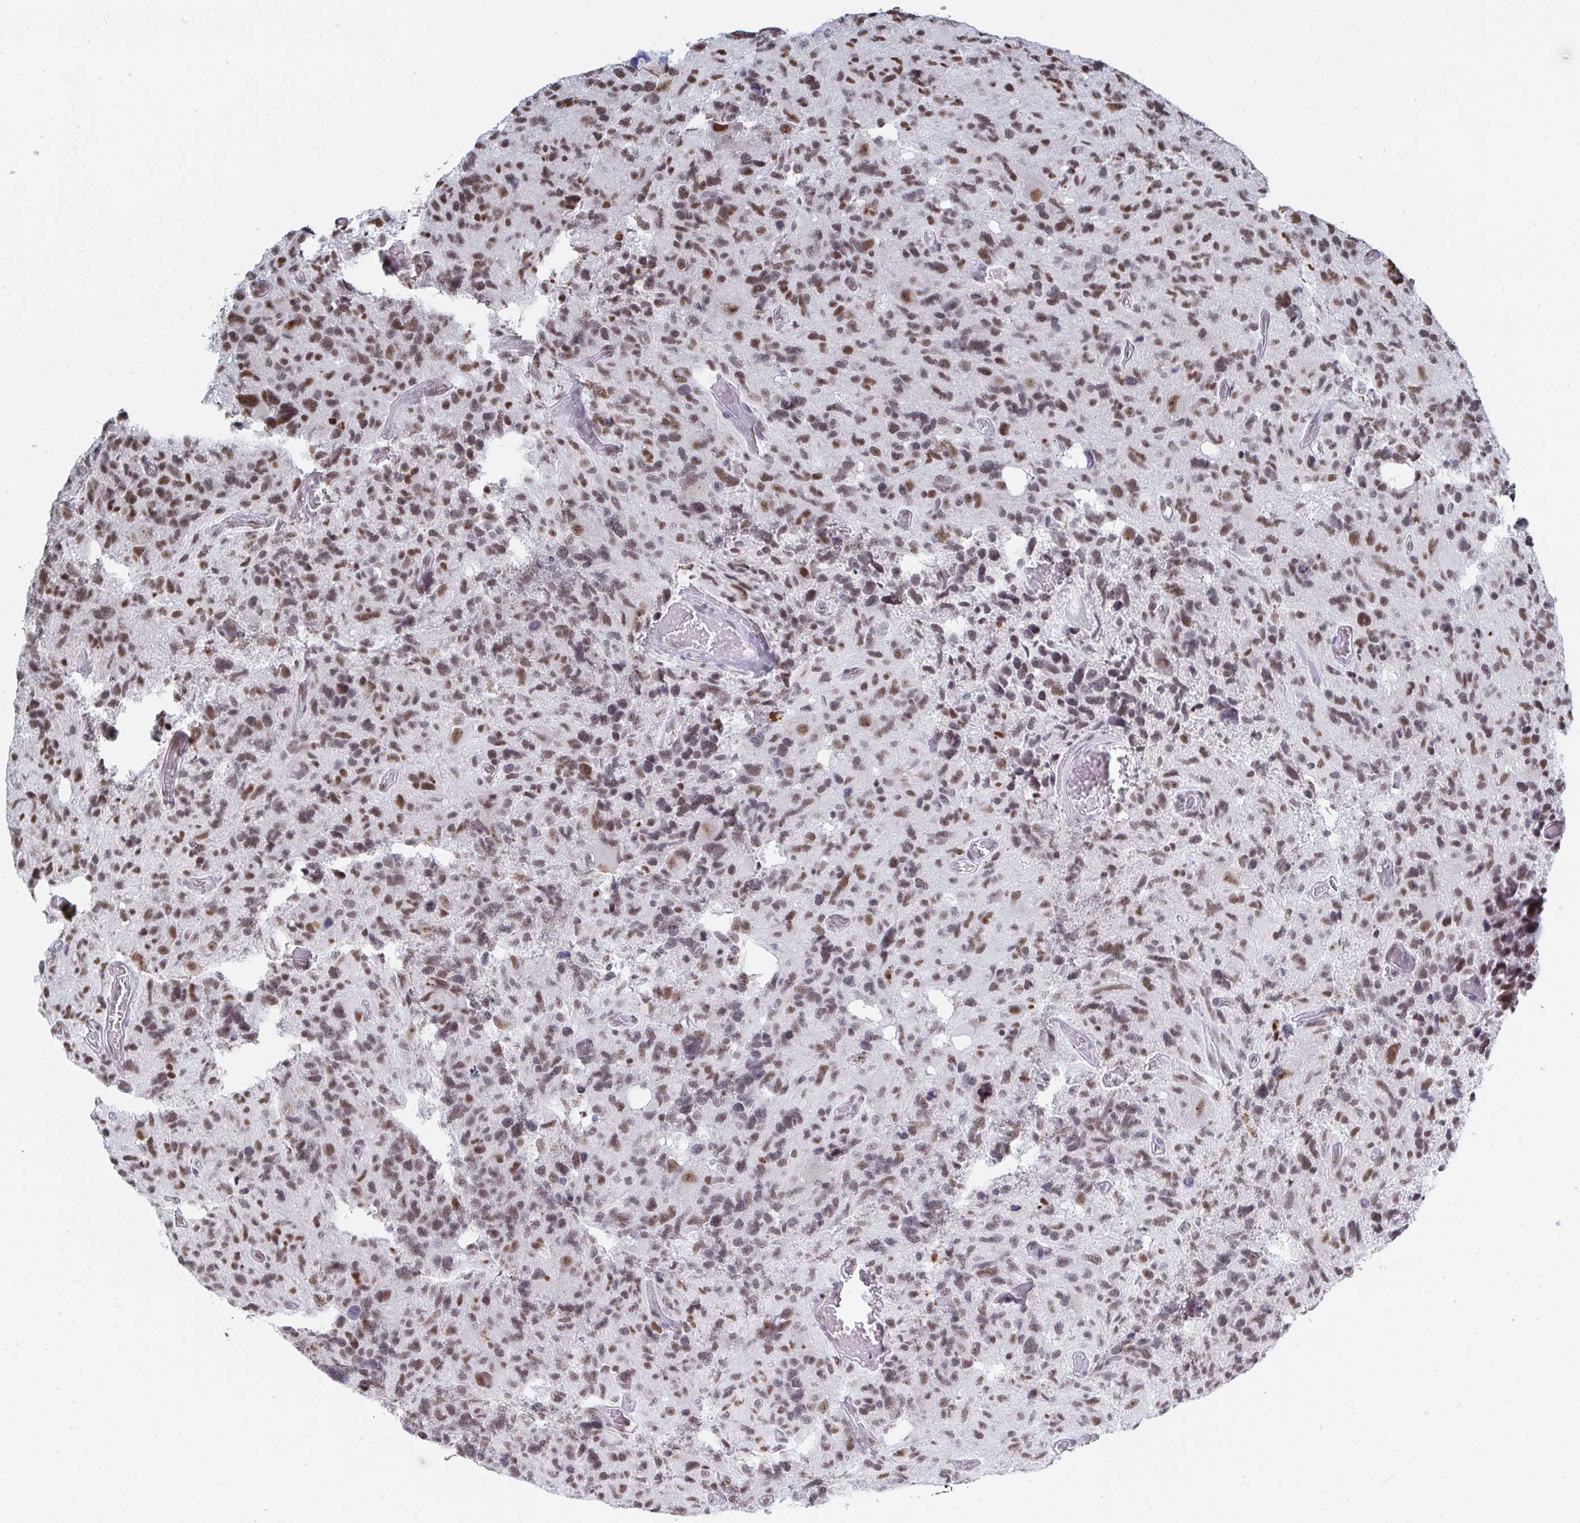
{"staining": {"intensity": "moderate", "quantity": ">75%", "location": "nuclear"}, "tissue": "glioma", "cell_type": "Tumor cells", "image_type": "cancer", "snomed": [{"axis": "morphology", "description": "Glioma, malignant, High grade"}, {"axis": "topography", "description": "Brain"}], "caption": "About >75% of tumor cells in human high-grade glioma (malignant) show moderate nuclear protein positivity as visualized by brown immunohistochemical staining.", "gene": "TRIP12", "patient": {"sex": "male", "age": 49}}